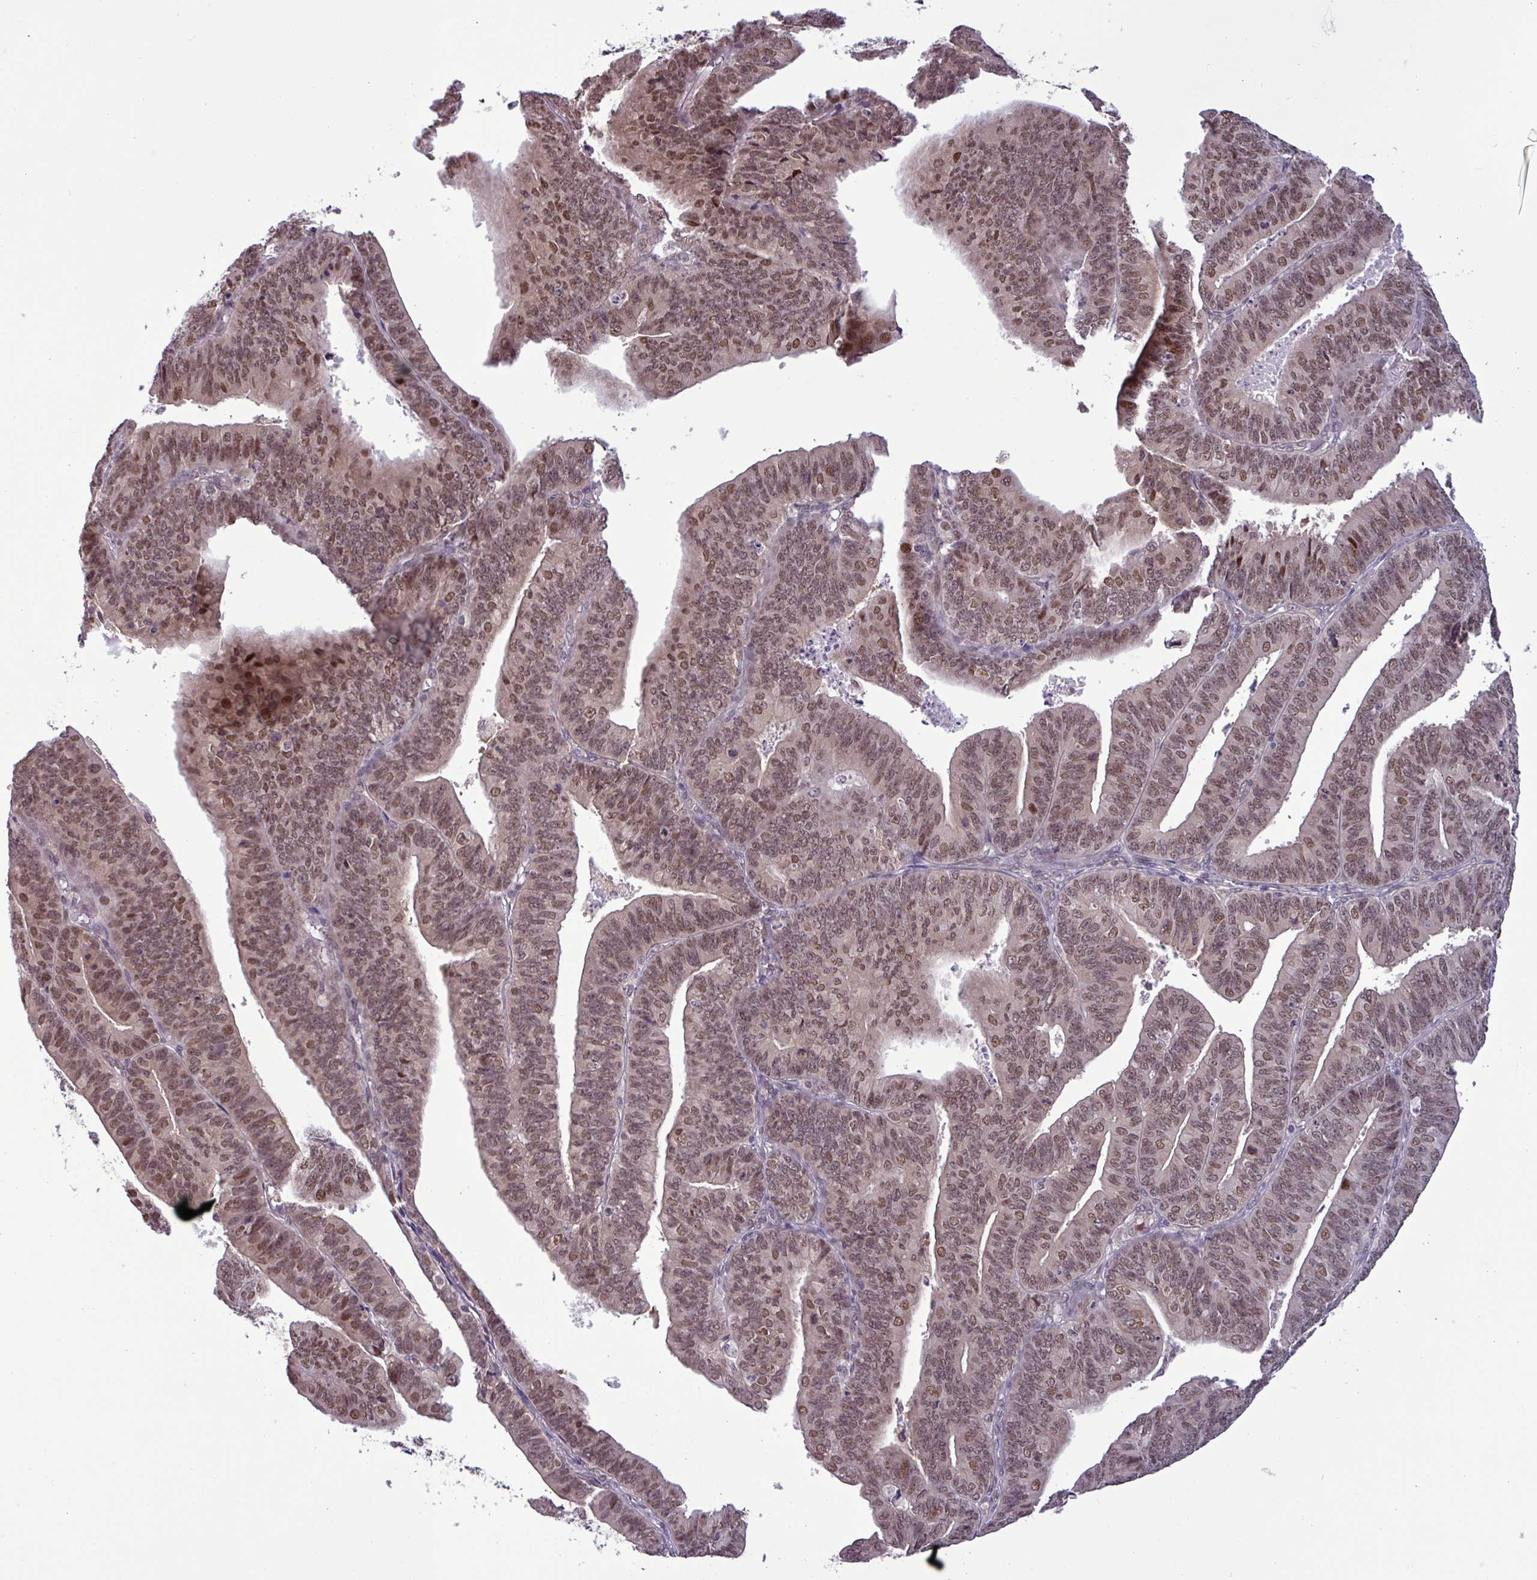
{"staining": {"intensity": "moderate", "quantity": ">75%", "location": "nuclear"}, "tissue": "endometrial cancer", "cell_type": "Tumor cells", "image_type": "cancer", "snomed": [{"axis": "morphology", "description": "Adenocarcinoma, NOS"}, {"axis": "topography", "description": "Endometrium"}], "caption": "The image shows immunohistochemical staining of endometrial adenocarcinoma. There is moderate nuclear staining is seen in about >75% of tumor cells.", "gene": "NPFFR1", "patient": {"sex": "female", "age": 73}}